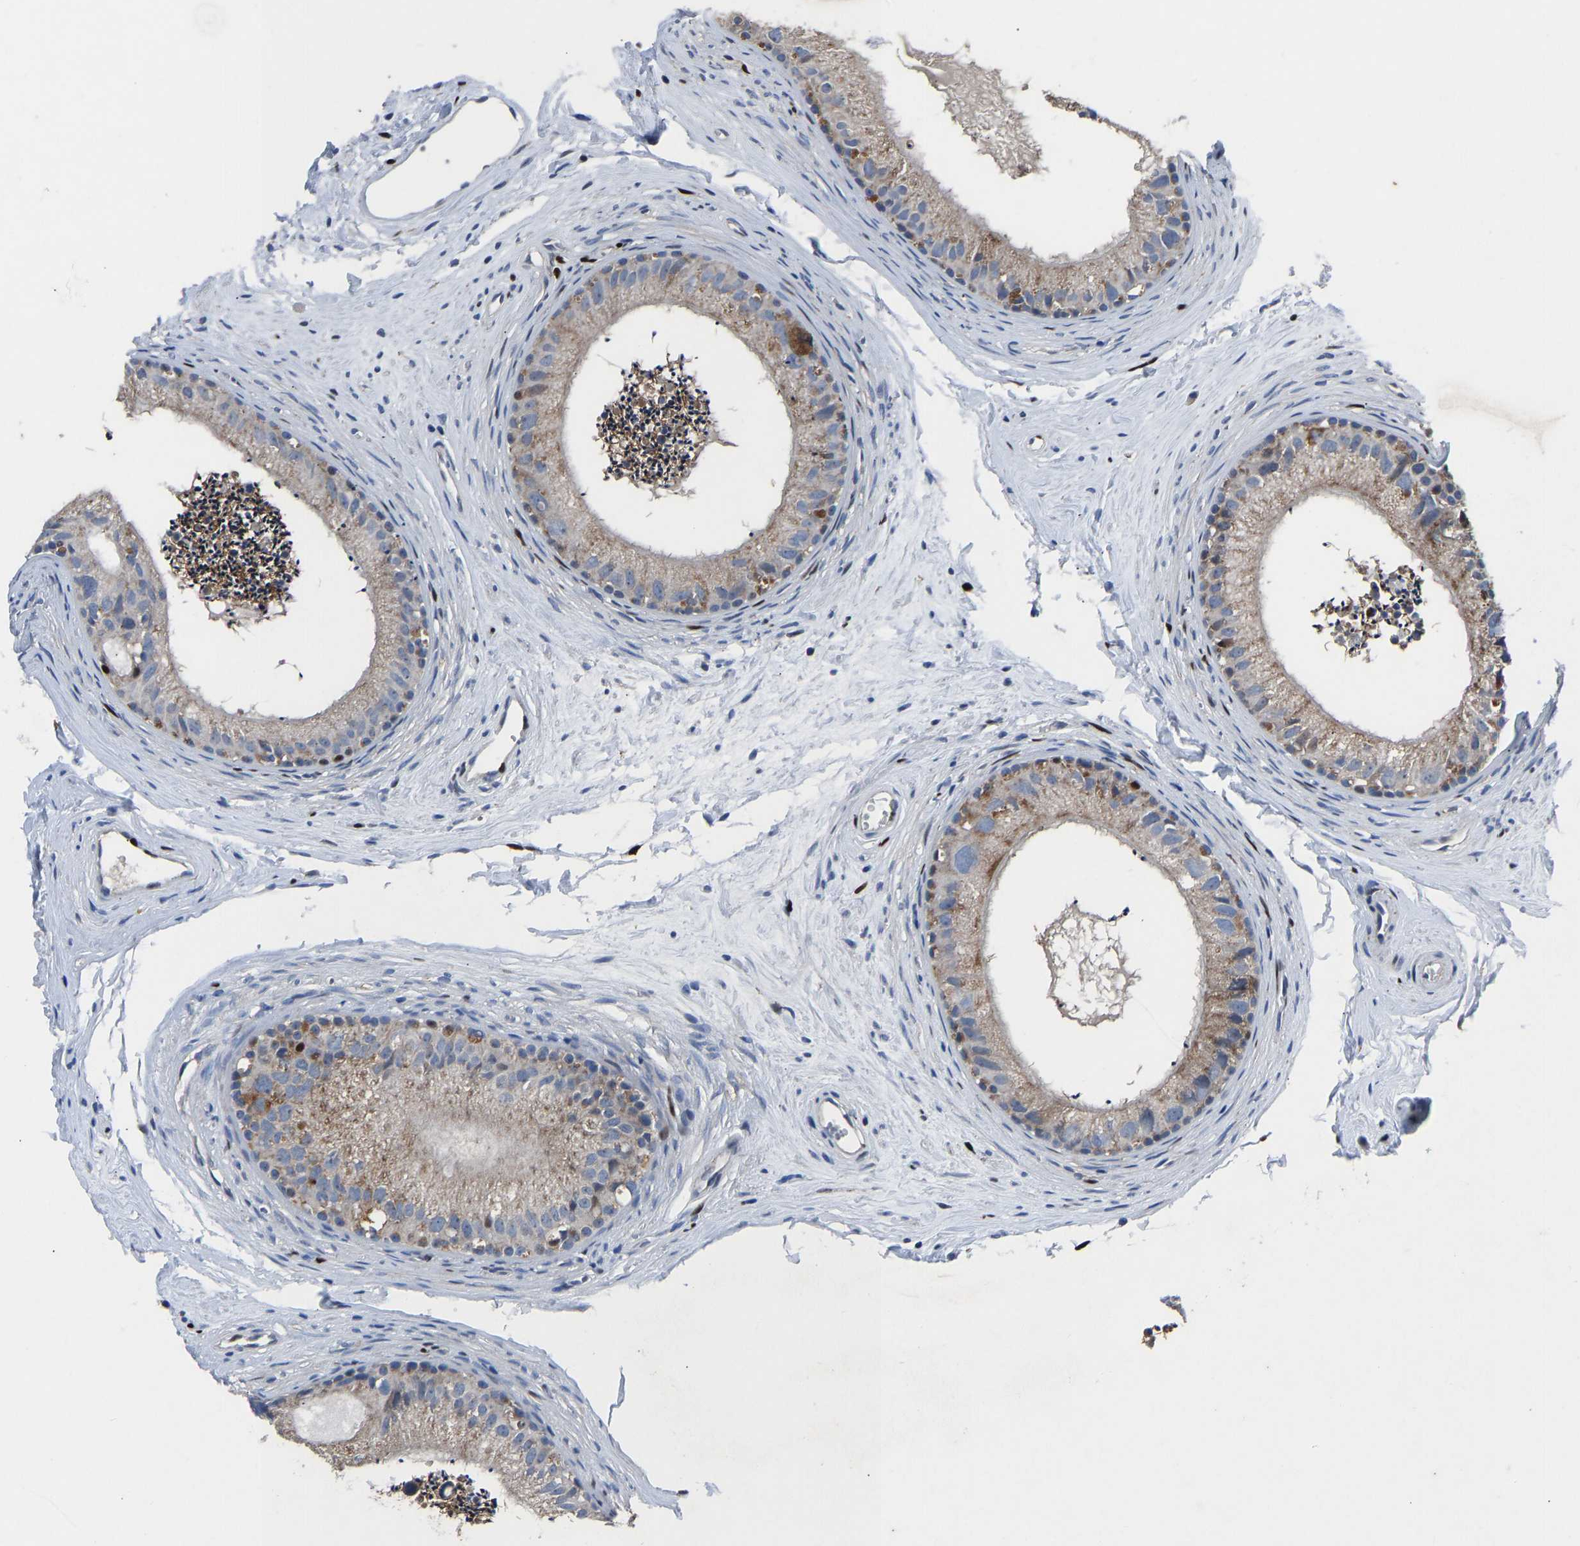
{"staining": {"intensity": "moderate", "quantity": "25%-75%", "location": "cytoplasmic/membranous,nuclear"}, "tissue": "epididymis", "cell_type": "Glandular cells", "image_type": "normal", "snomed": [{"axis": "morphology", "description": "Normal tissue, NOS"}, {"axis": "topography", "description": "Epididymis"}], "caption": "Protein expression analysis of normal epididymis reveals moderate cytoplasmic/membranous,nuclear positivity in about 25%-75% of glandular cells.", "gene": "EGR1", "patient": {"sex": "male", "age": 56}}